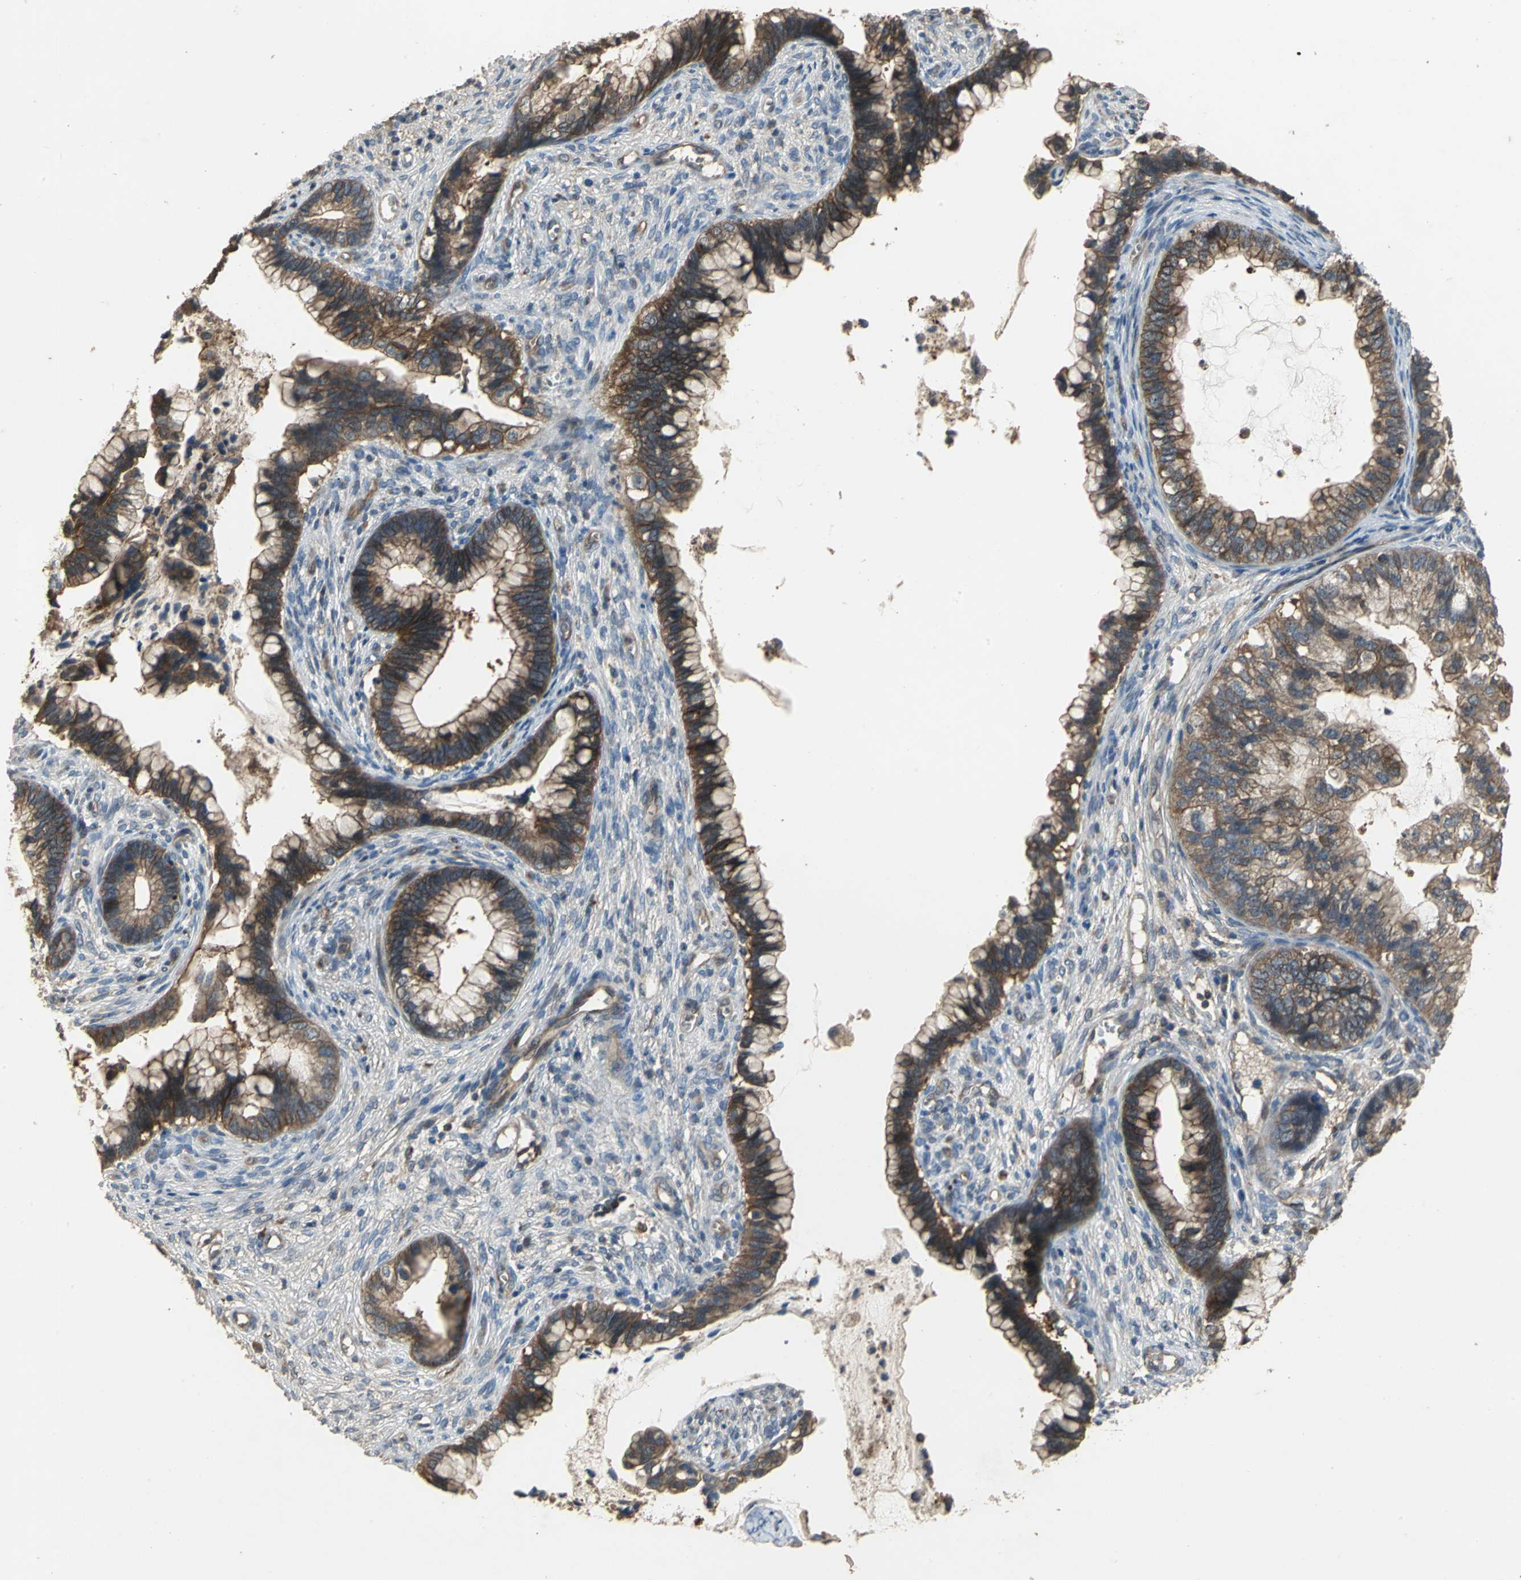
{"staining": {"intensity": "strong", "quantity": ">75%", "location": "cytoplasmic/membranous"}, "tissue": "cervical cancer", "cell_type": "Tumor cells", "image_type": "cancer", "snomed": [{"axis": "morphology", "description": "Adenocarcinoma, NOS"}, {"axis": "topography", "description": "Cervix"}], "caption": "IHC of cervical cancer (adenocarcinoma) shows high levels of strong cytoplasmic/membranous expression in about >75% of tumor cells.", "gene": "MET", "patient": {"sex": "female", "age": 44}}